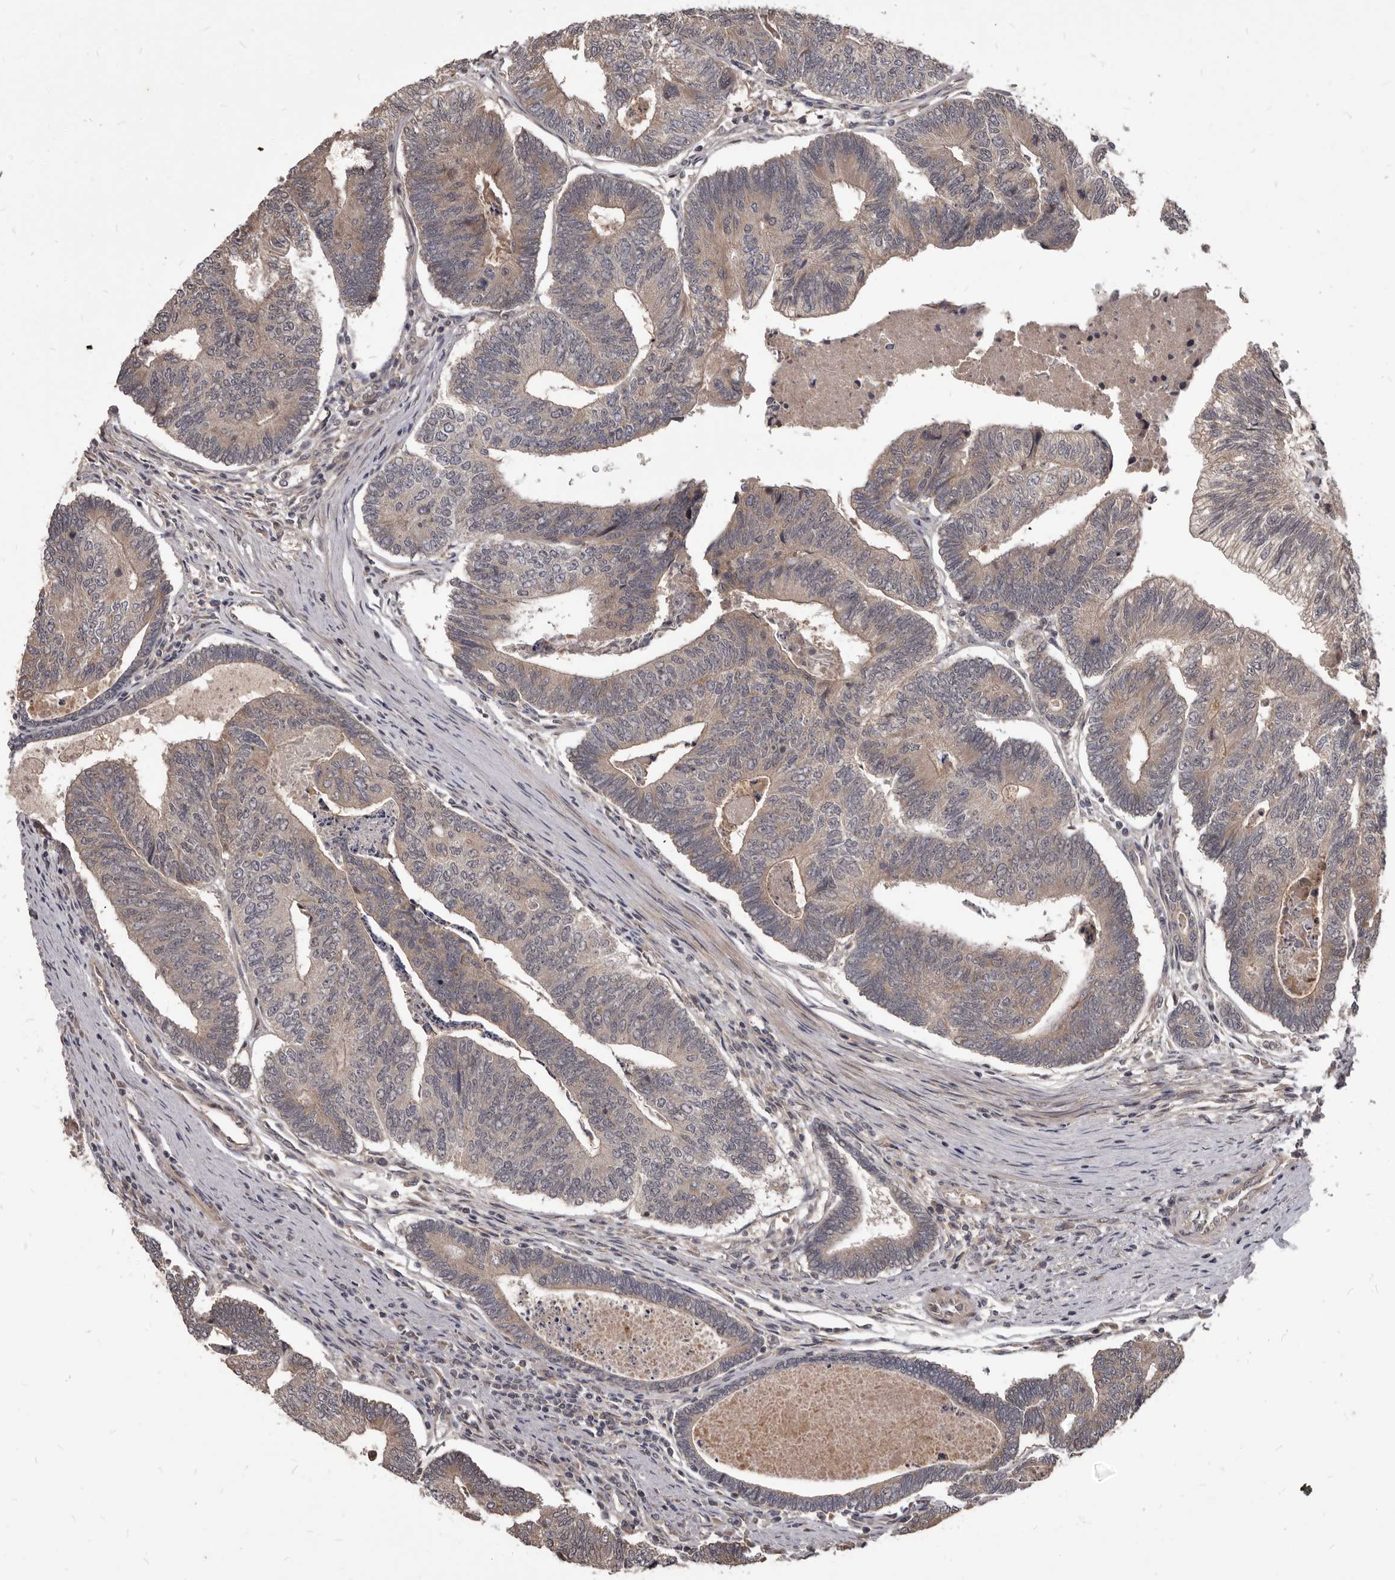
{"staining": {"intensity": "weak", "quantity": ">75%", "location": "cytoplasmic/membranous"}, "tissue": "colorectal cancer", "cell_type": "Tumor cells", "image_type": "cancer", "snomed": [{"axis": "morphology", "description": "Adenocarcinoma, NOS"}, {"axis": "topography", "description": "Colon"}], "caption": "Tumor cells reveal low levels of weak cytoplasmic/membranous staining in approximately >75% of cells in colorectal cancer.", "gene": "GABPB2", "patient": {"sex": "female", "age": 67}}